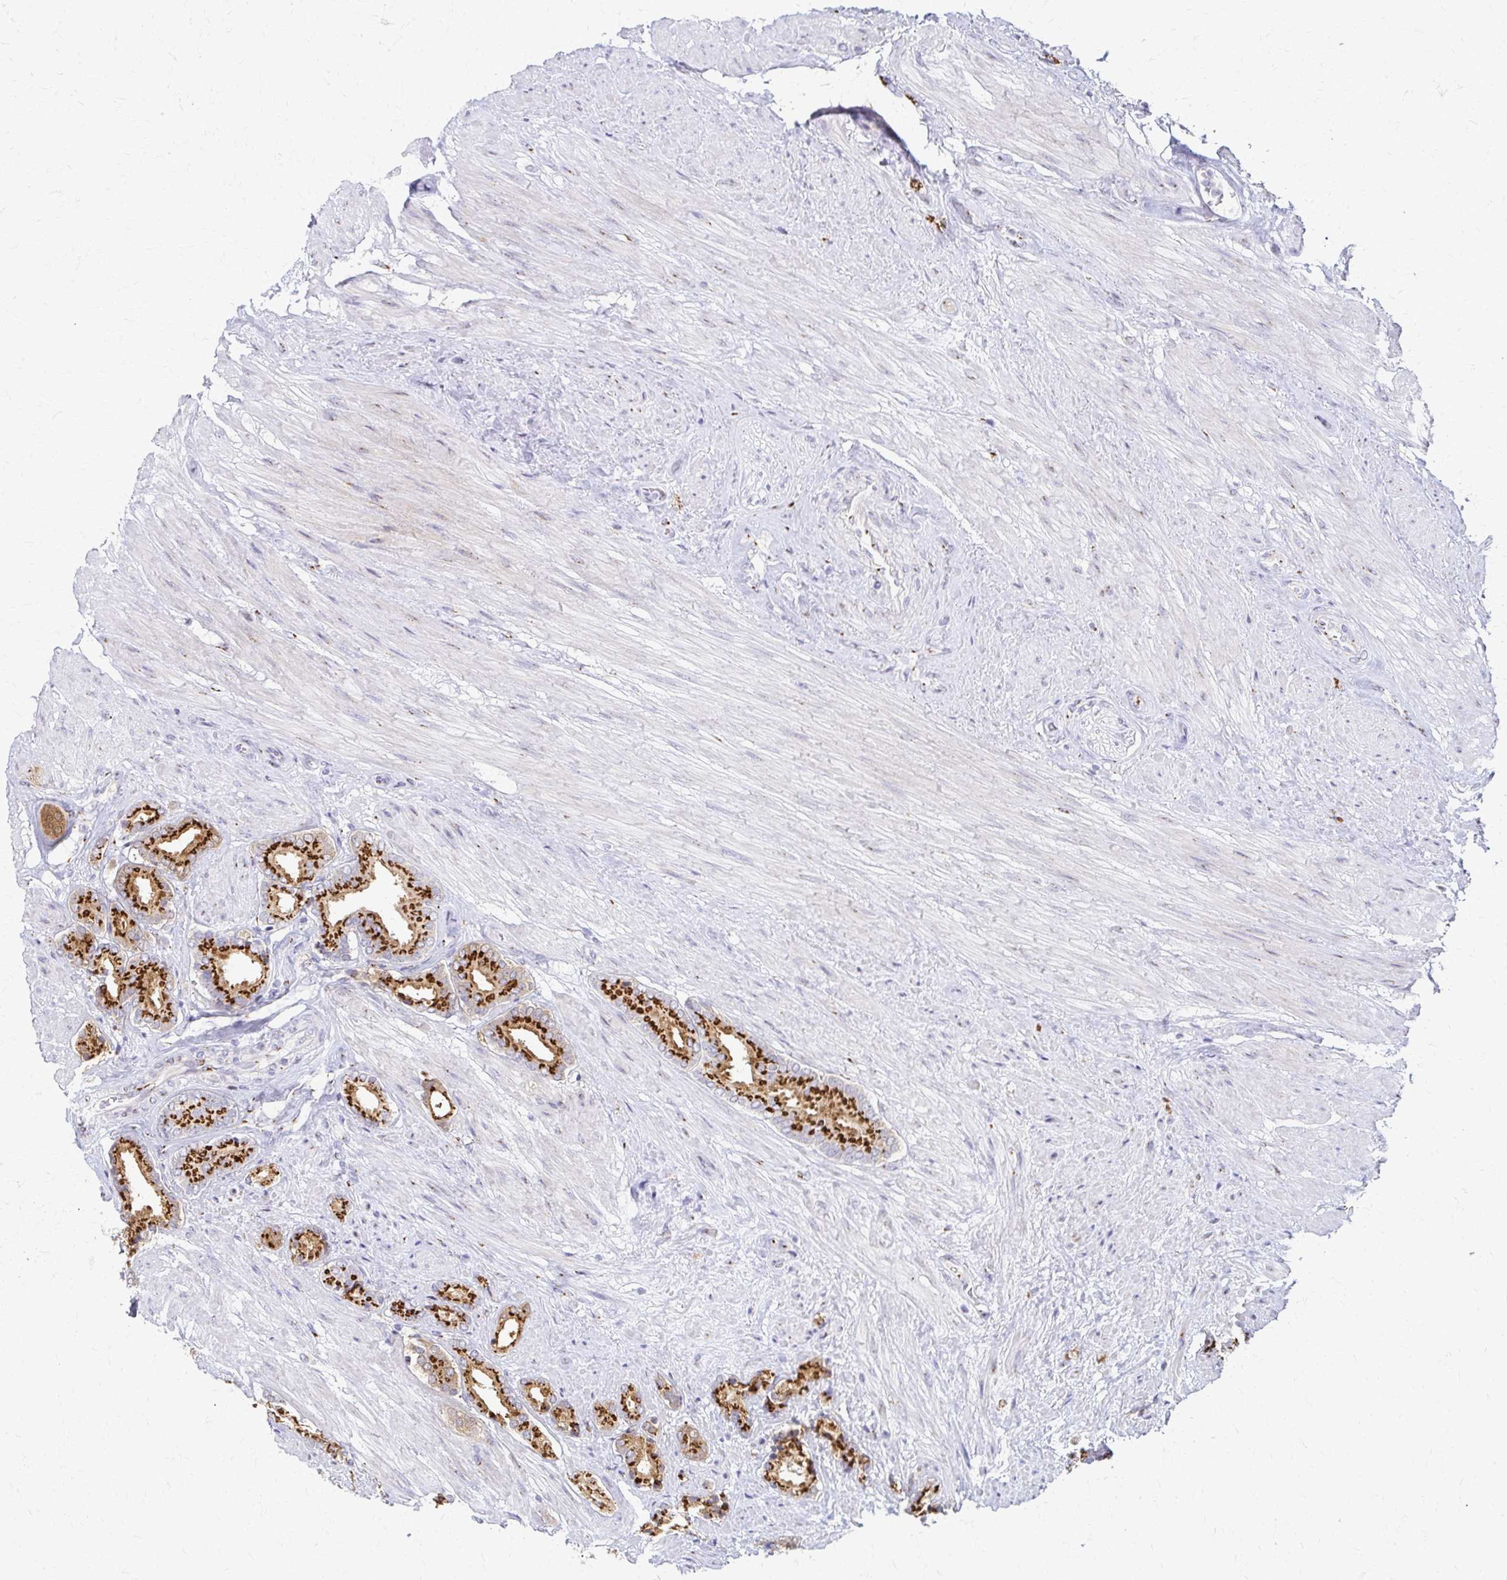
{"staining": {"intensity": "strong", "quantity": ">75%", "location": "cytoplasmic/membranous"}, "tissue": "prostate cancer", "cell_type": "Tumor cells", "image_type": "cancer", "snomed": [{"axis": "morphology", "description": "Adenocarcinoma, High grade"}, {"axis": "topography", "description": "Prostate"}], "caption": "IHC (DAB) staining of human prostate cancer (adenocarcinoma (high-grade)) shows strong cytoplasmic/membranous protein staining in approximately >75% of tumor cells. The staining was performed using DAB to visualize the protein expression in brown, while the nuclei were stained in blue with hematoxylin (Magnification: 20x).", "gene": "TM9SF1", "patient": {"sex": "male", "age": 56}}